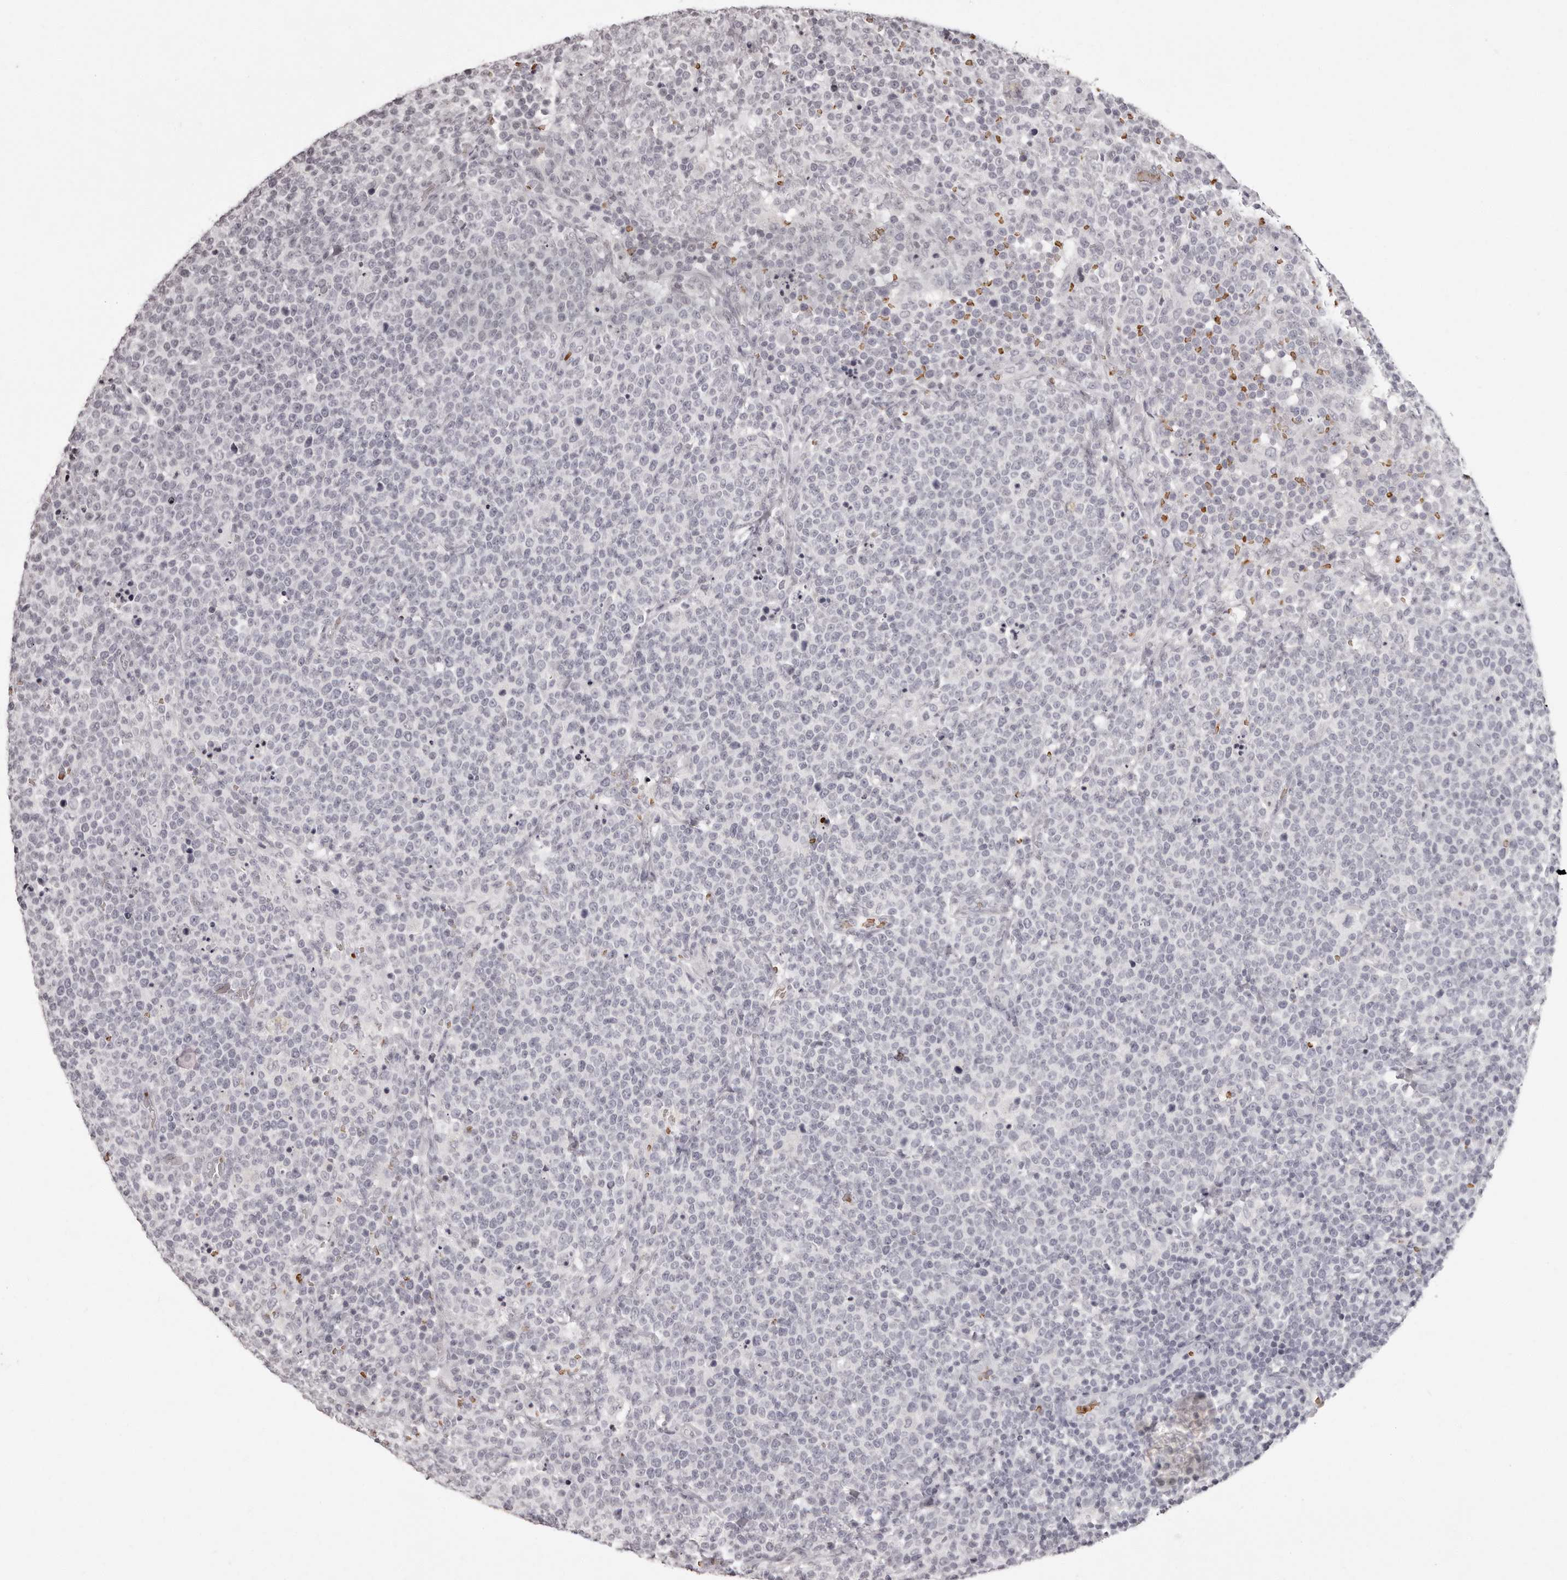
{"staining": {"intensity": "negative", "quantity": "none", "location": "none"}, "tissue": "lymphoma", "cell_type": "Tumor cells", "image_type": "cancer", "snomed": [{"axis": "morphology", "description": "Malignant lymphoma, non-Hodgkin's type, High grade"}, {"axis": "topography", "description": "Lymph node"}], "caption": "Lymphoma was stained to show a protein in brown. There is no significant positivity in tumor cells.", "gene": "C8orf74", "patient": {"sex": "male", "age": 61}}